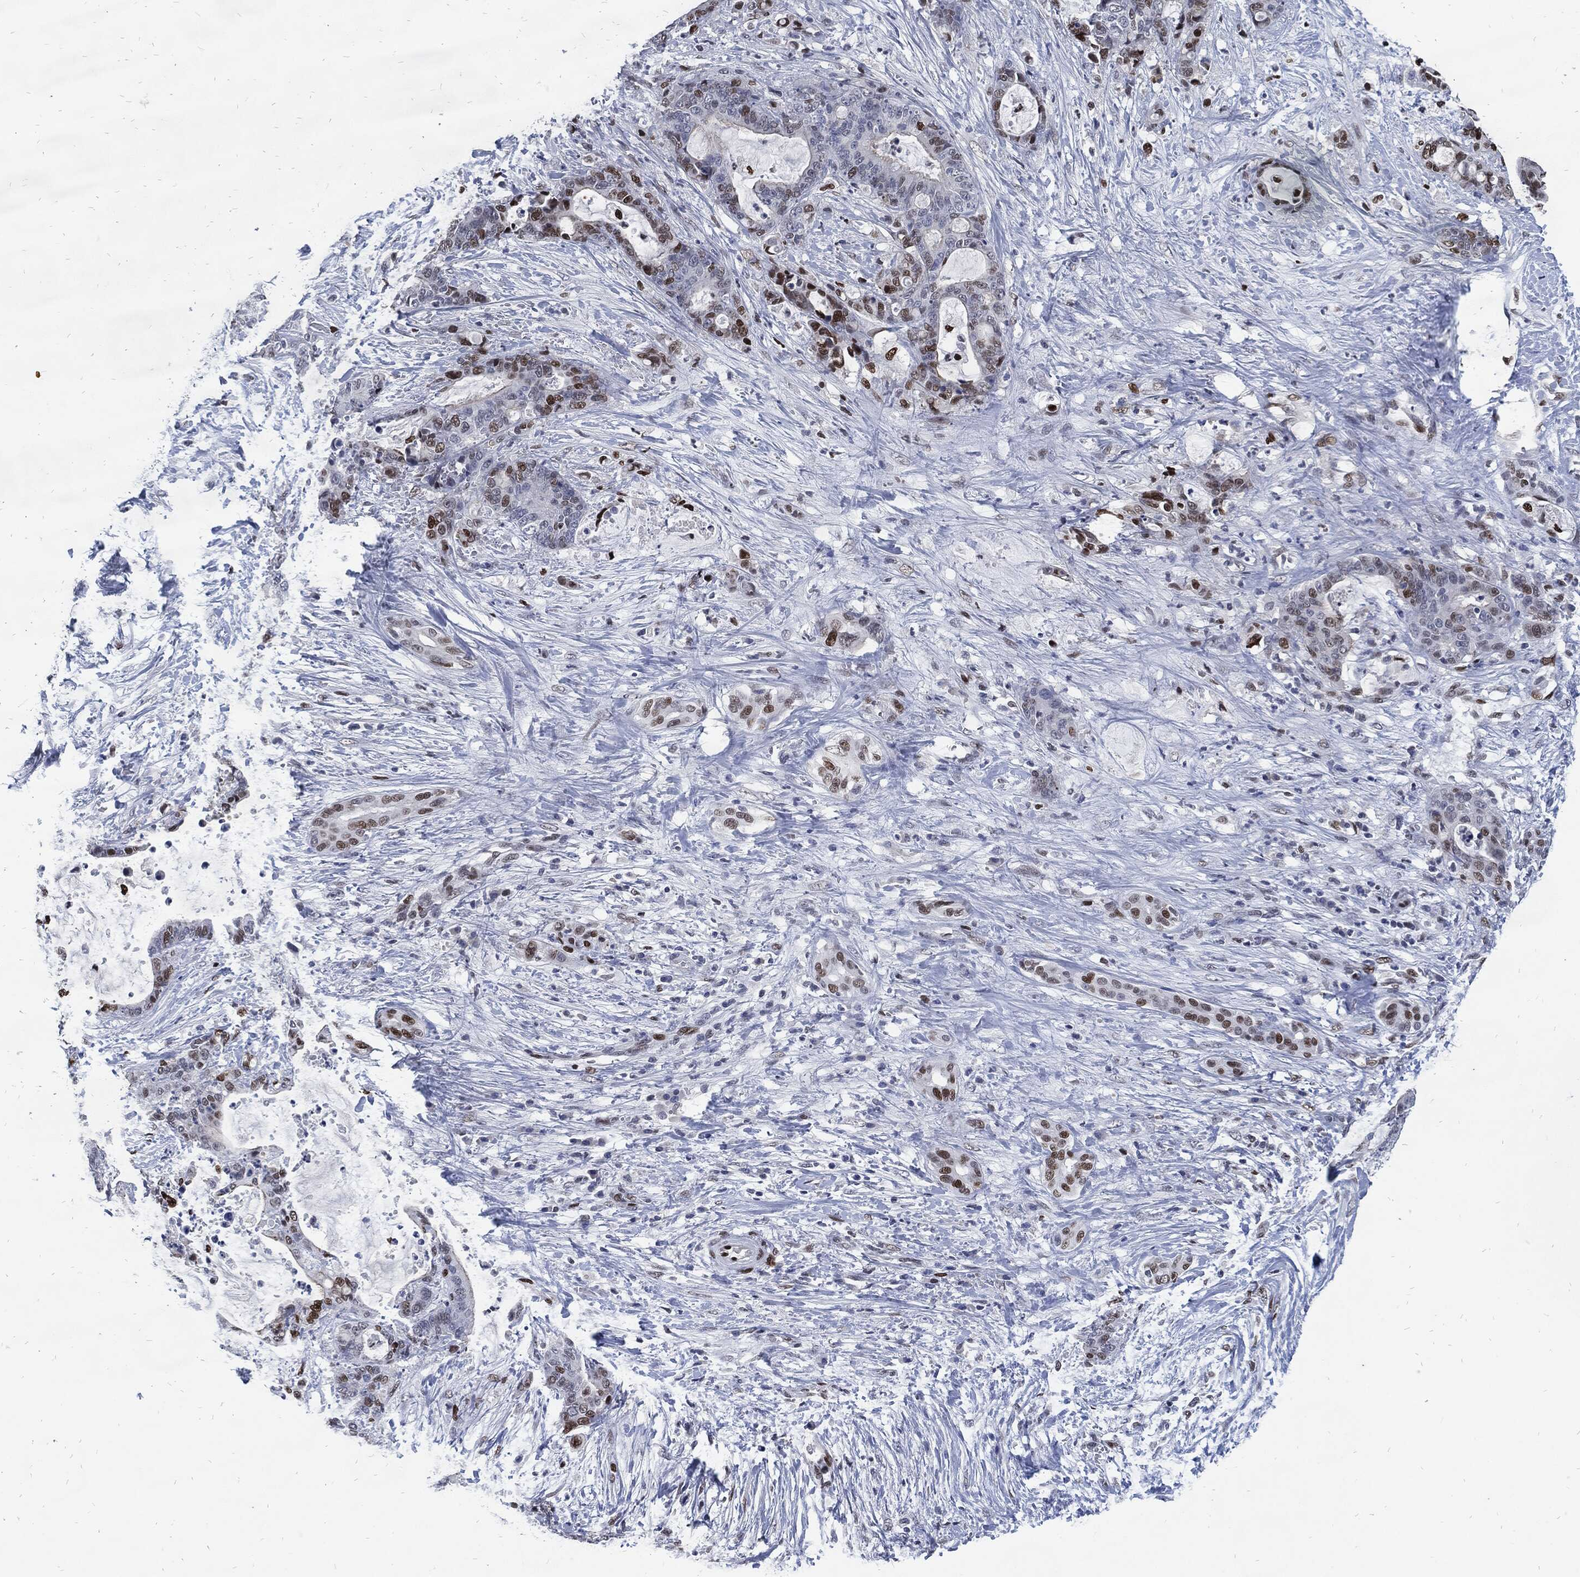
{"staining": {"intensity": "strong", "quantity": "25%-75%", "location": "nuclear"}, "tissue": "liver cancer", "cell_type": "Tumor cells", "image_type": "cancer", "snomed": [{"axis": "morphology", "description": "Cholangiocarcinoma"}, {"axis": "topography", "description": "Liver"}], "caption": "Immunohistochemistry of human liver cancer (cholangiocarcinoma) displays high levels of strong nuclear expression in approximately 25%-75% of tumor cells.", "gene": "JUN", "patient": {"sex": "female", "age": 73}}